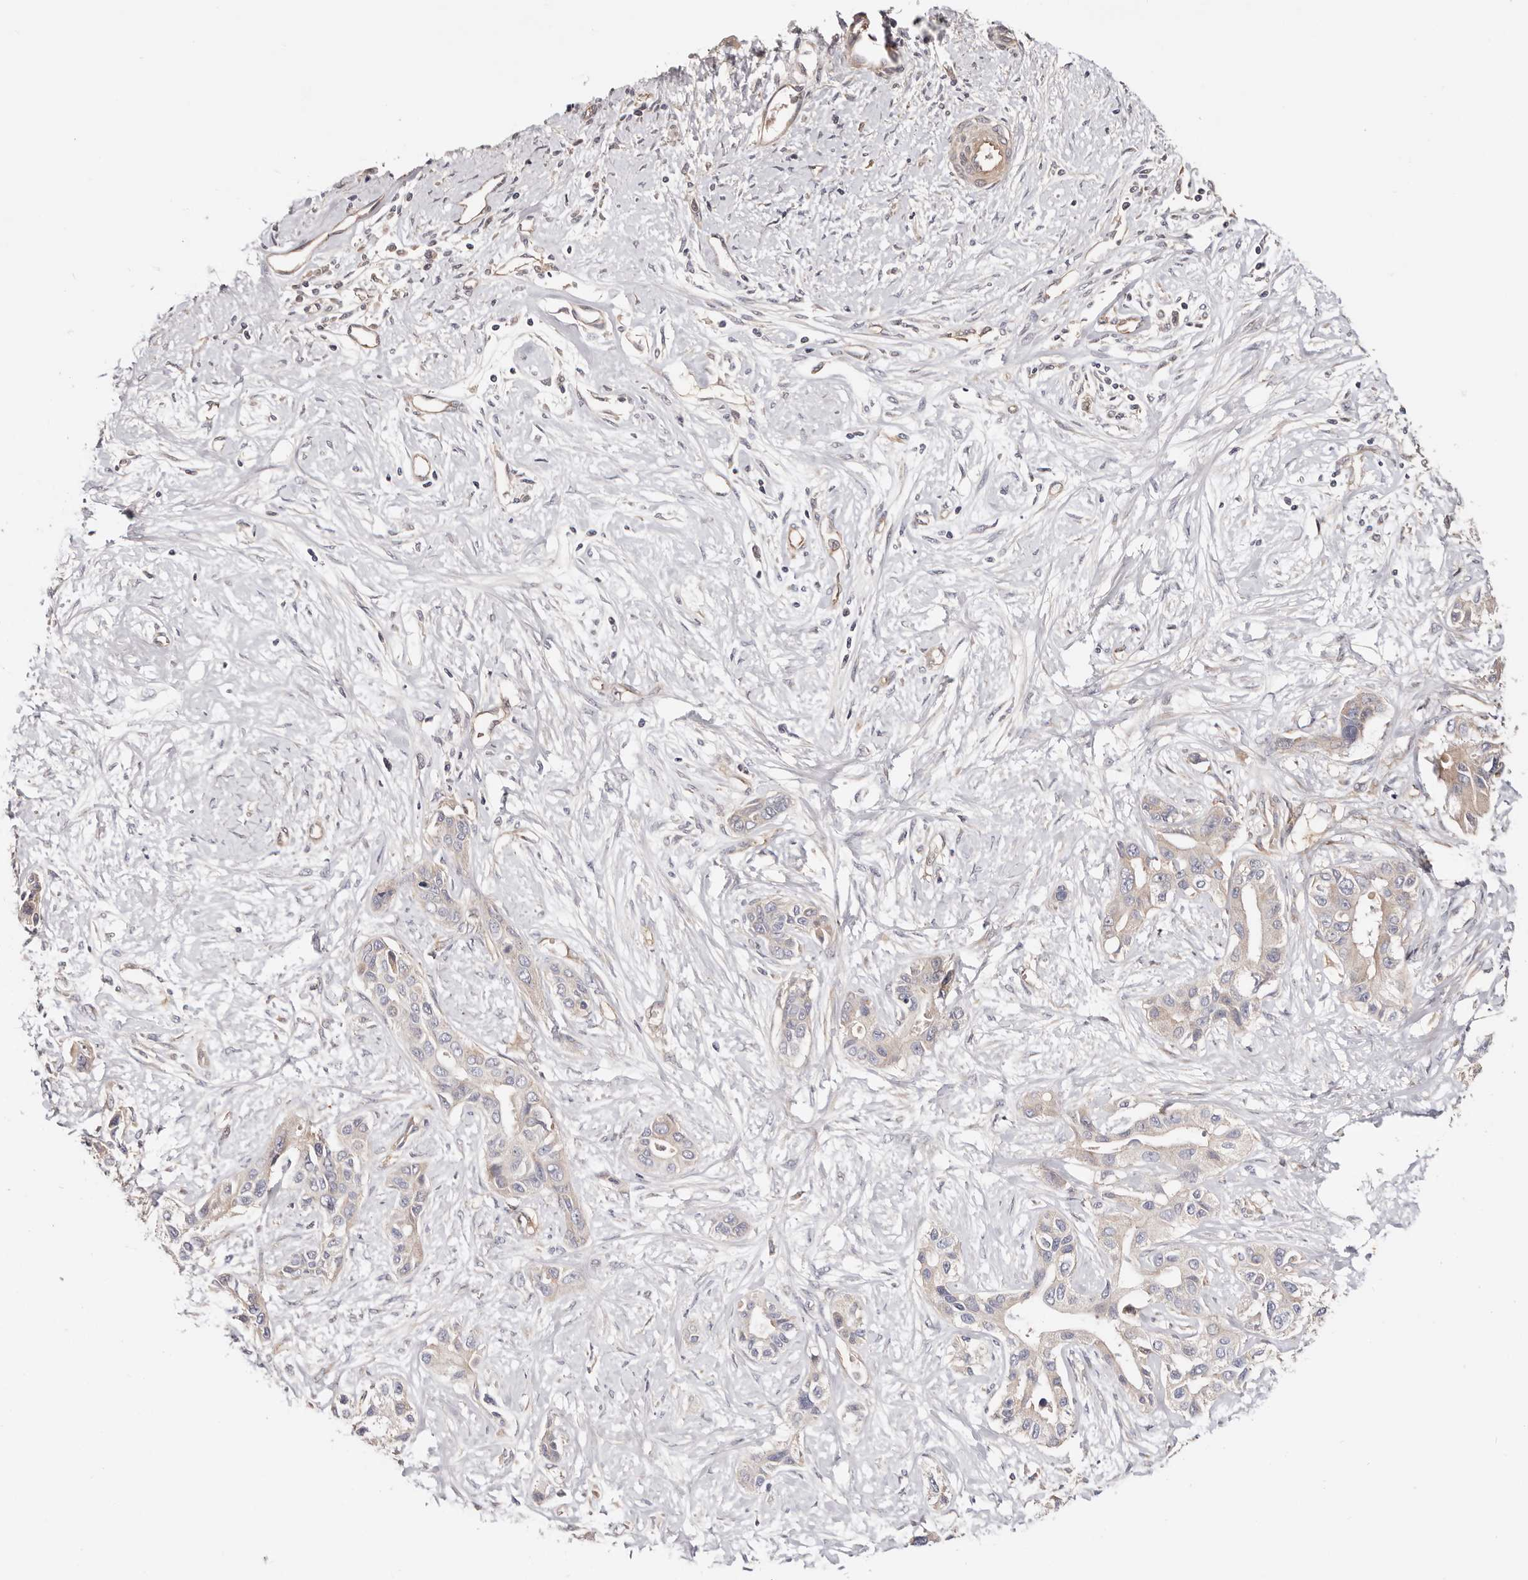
{"staining": {"intensity": "negative", "quantity": "none", "location": "none"}, "tissue": "liver cancer", "cell_type": "Tumor cells", "image_type": "cancer", "snomed": [{"axis": "morphology", "description": "Cholangiocarcinoma"}, {"axis": "topography", "description": "Liver"}], "caption": "High magnification brightfield microscopy of liver cholangiocarcinoma stained with DAB (3,3'-diaminobenzidine) (brown) and counterstained with hematoxylin (blue): tumor cells show no significant positivity.", "gene": "MACF1", "patient": {"sex": "male", "age": 59}}